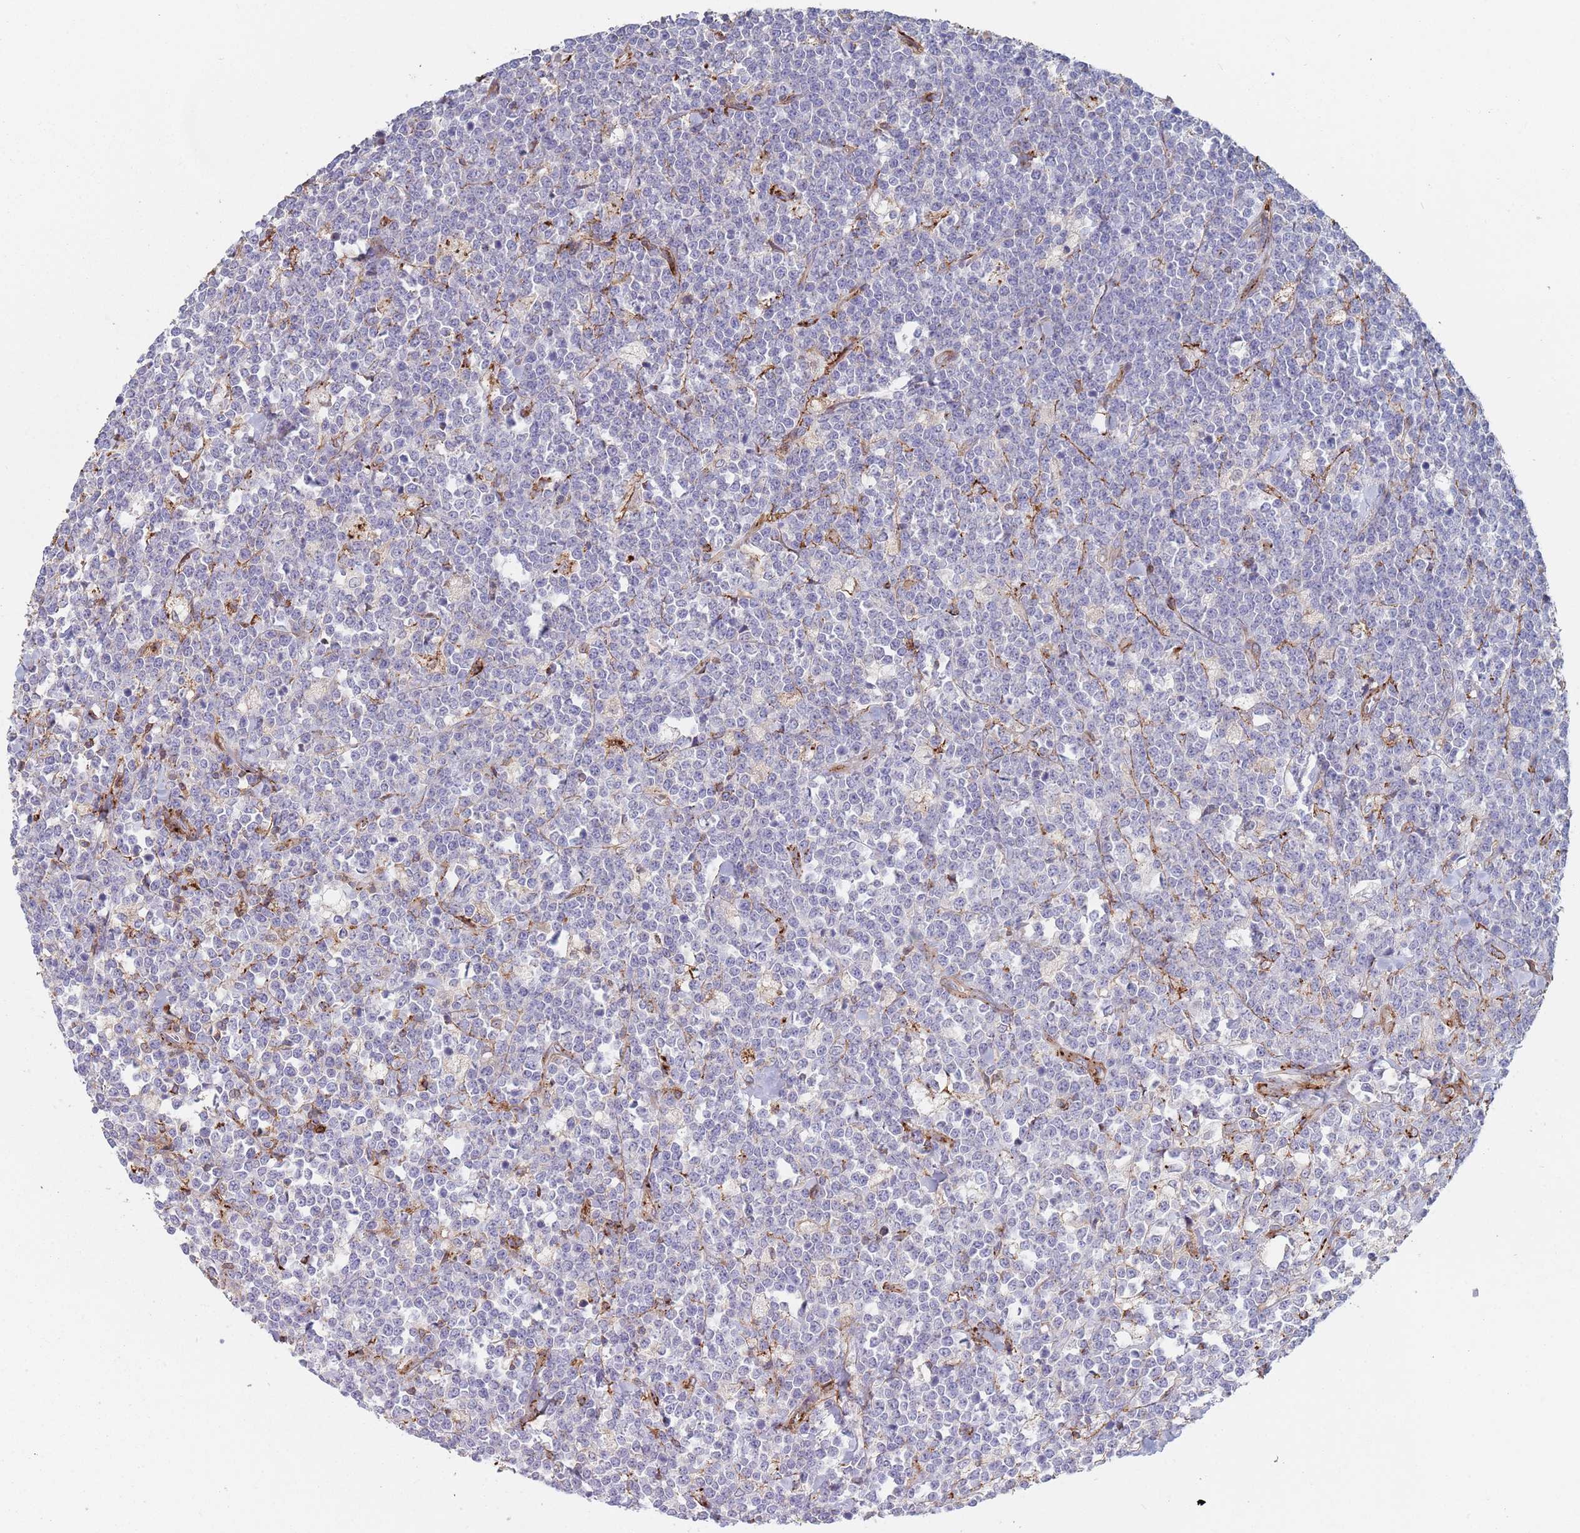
{"staining": {"intensity": "negative", "quantity": "none", "location": "none"}, "tissue": "lymphoma", "cell_type": "Tumor cells", "image_type": "cancer", "snomed": [{"axis": "morphology", "description": "Malignant lymphoma, non-Hodgkin's type, High grade"}, {"axis": "topography", "description": "Small intestine"}], "caption": "Immunohistochemical staining of human lymphoma displays no significant staining in tumor cells.", "gene": "RNF144A", "patient": {"sex": "male", "age": 8}}